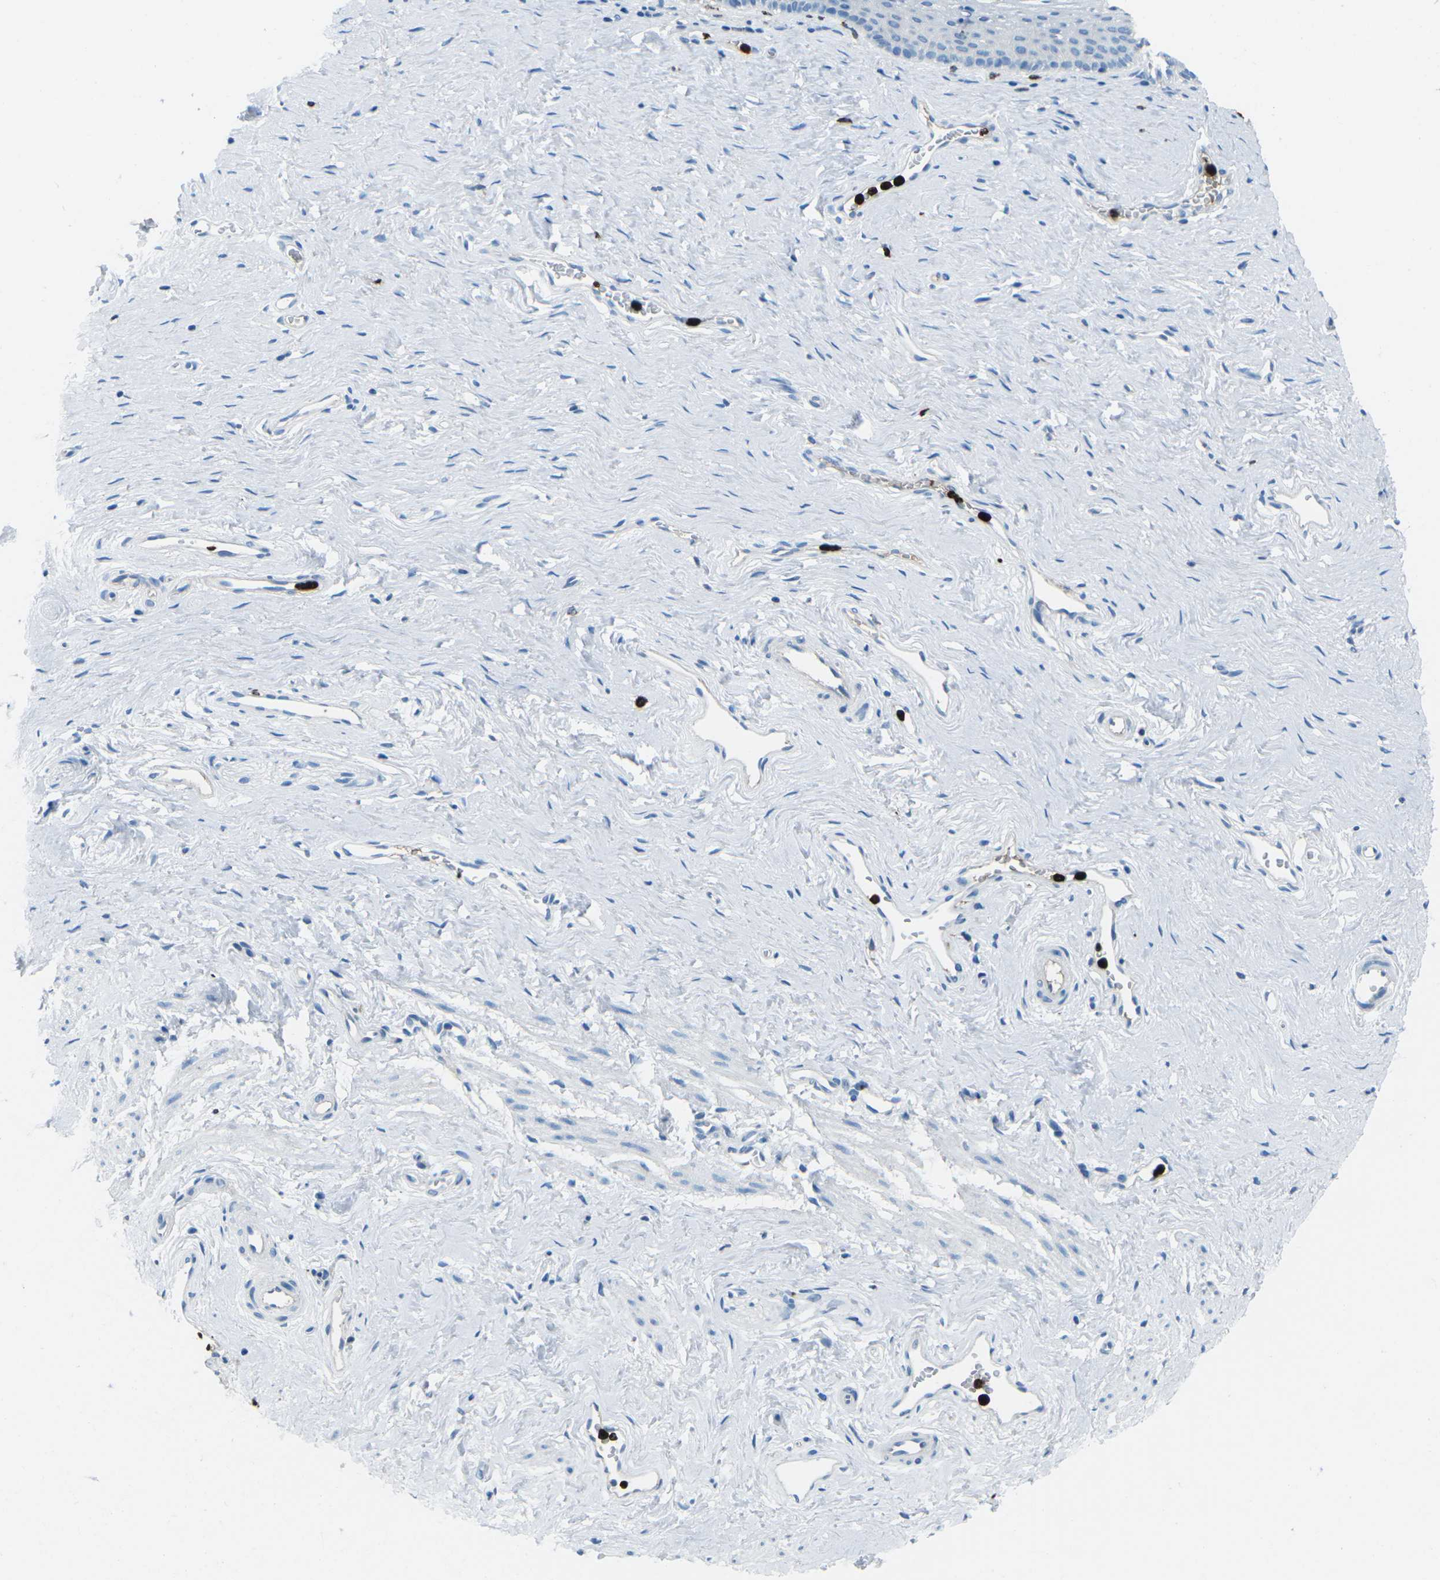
{"staining": {"intensity": "negative", "quantity": "none", "location": "none"}, "tissue": "vagina", "cell_type": "Squamous epithelial cells", "image_type": "normal", "snomed": [{"axis": "morphology", "description": "Normal tissue, NOS"}, {"axis": "topography", "description": "Vagina"}], "caption": "A high-resolution histopathology image shows IHC staining of unremarkable vagina, which shows no significant staining in squamous epithelial cells.", "gene": "FCN1", "patient": {"sex": "female", "age": 32}}